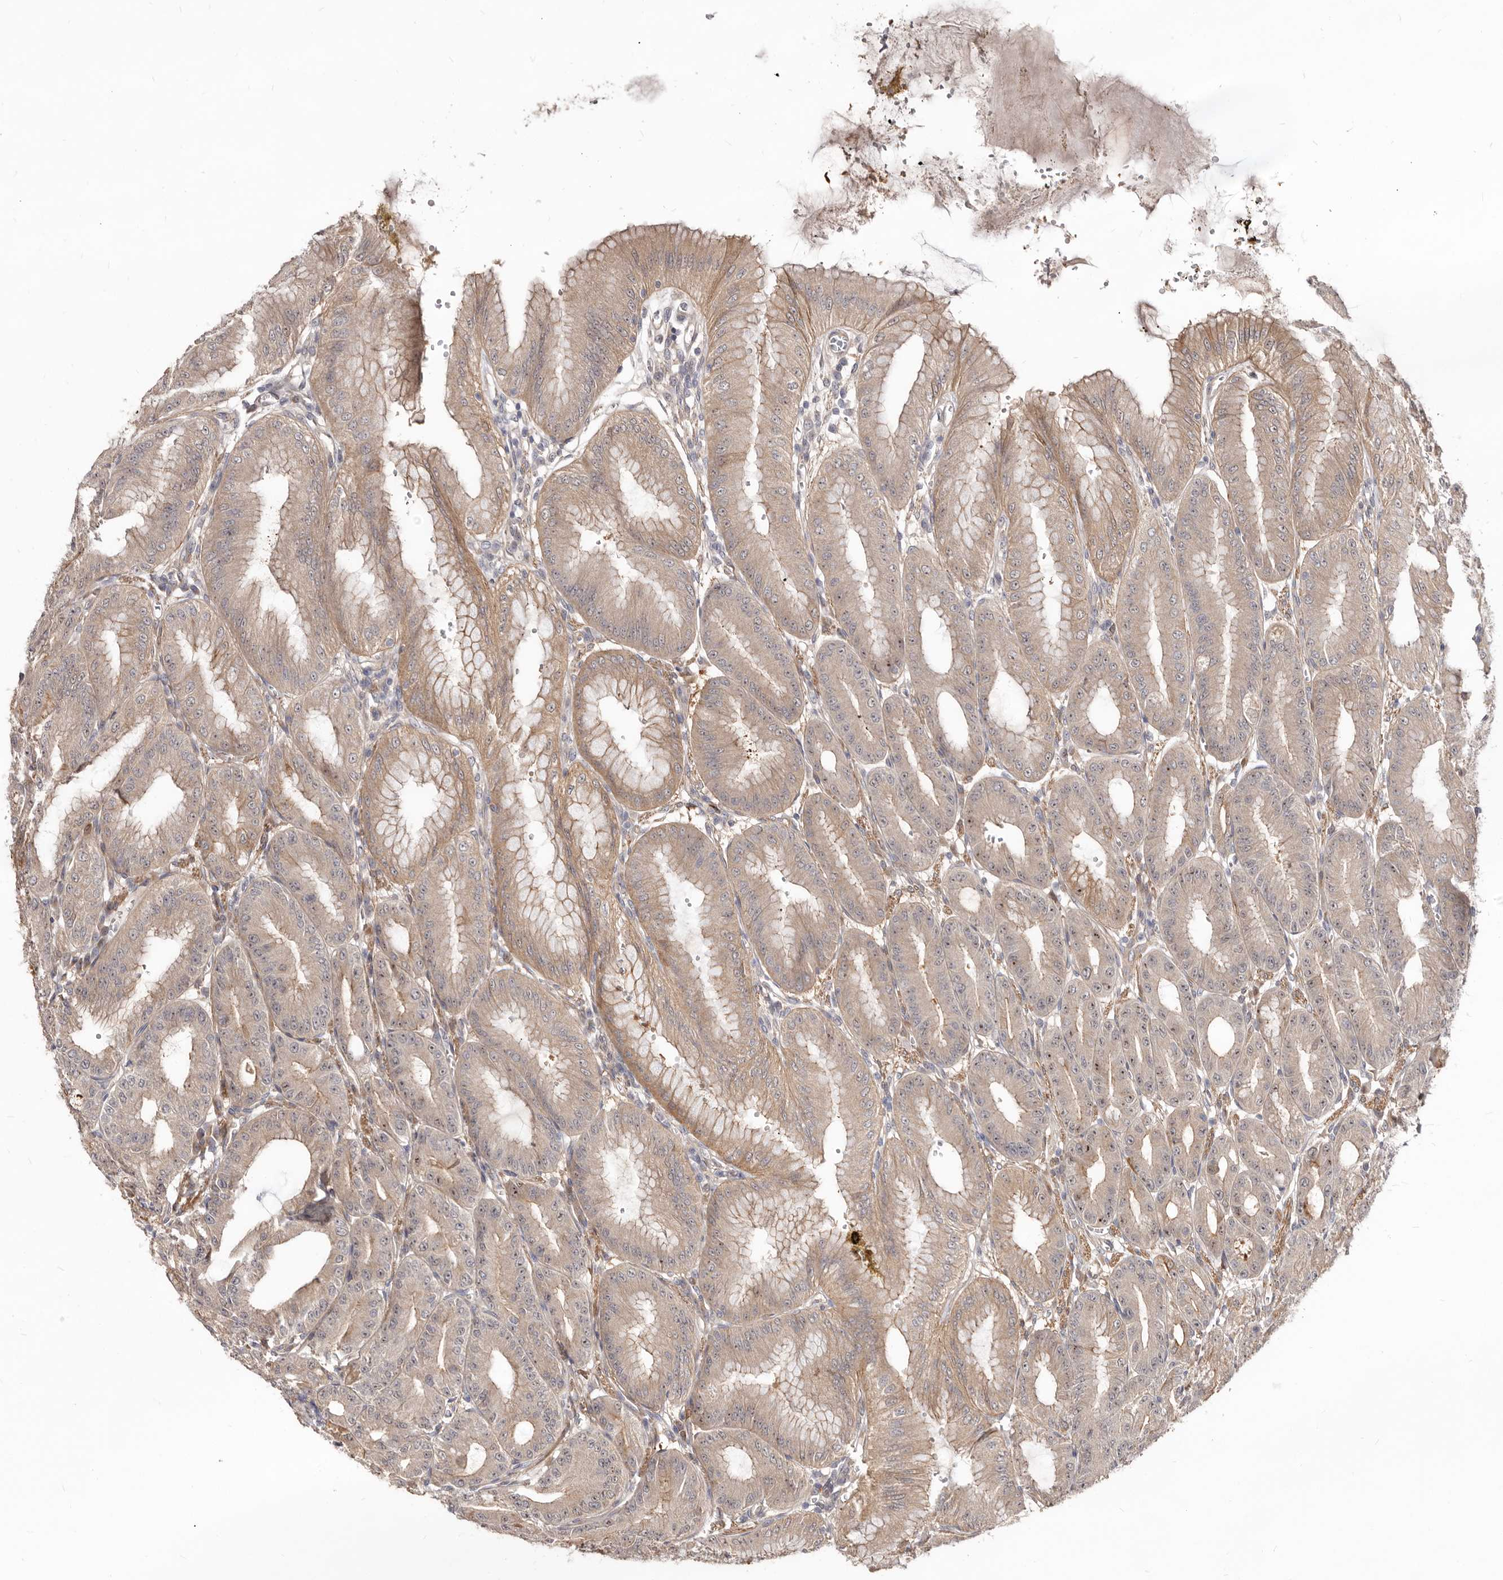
{"staining": {"intensity": "moderate", "quantity": "25%-75%", "location": "cytoplasmic/membranous"}, "tissue": "stomach", "cell_type": "Glandular cells", "image_type": "normal", "snomed": [{"axis": "morphology", "description": "Normal tissue, NOS"}, {"axis": "topography", "description": "Stomach, lower"}], "caption": "A photomicrograph showing moderate cytoplasmic/membranous positivity in about 25%-75% of glandular cells in normal stomach, as visualized by brown immunohistochemical staining.", "gene": "GPATCH4", "patient": {"sex": "male", "age": 71}}